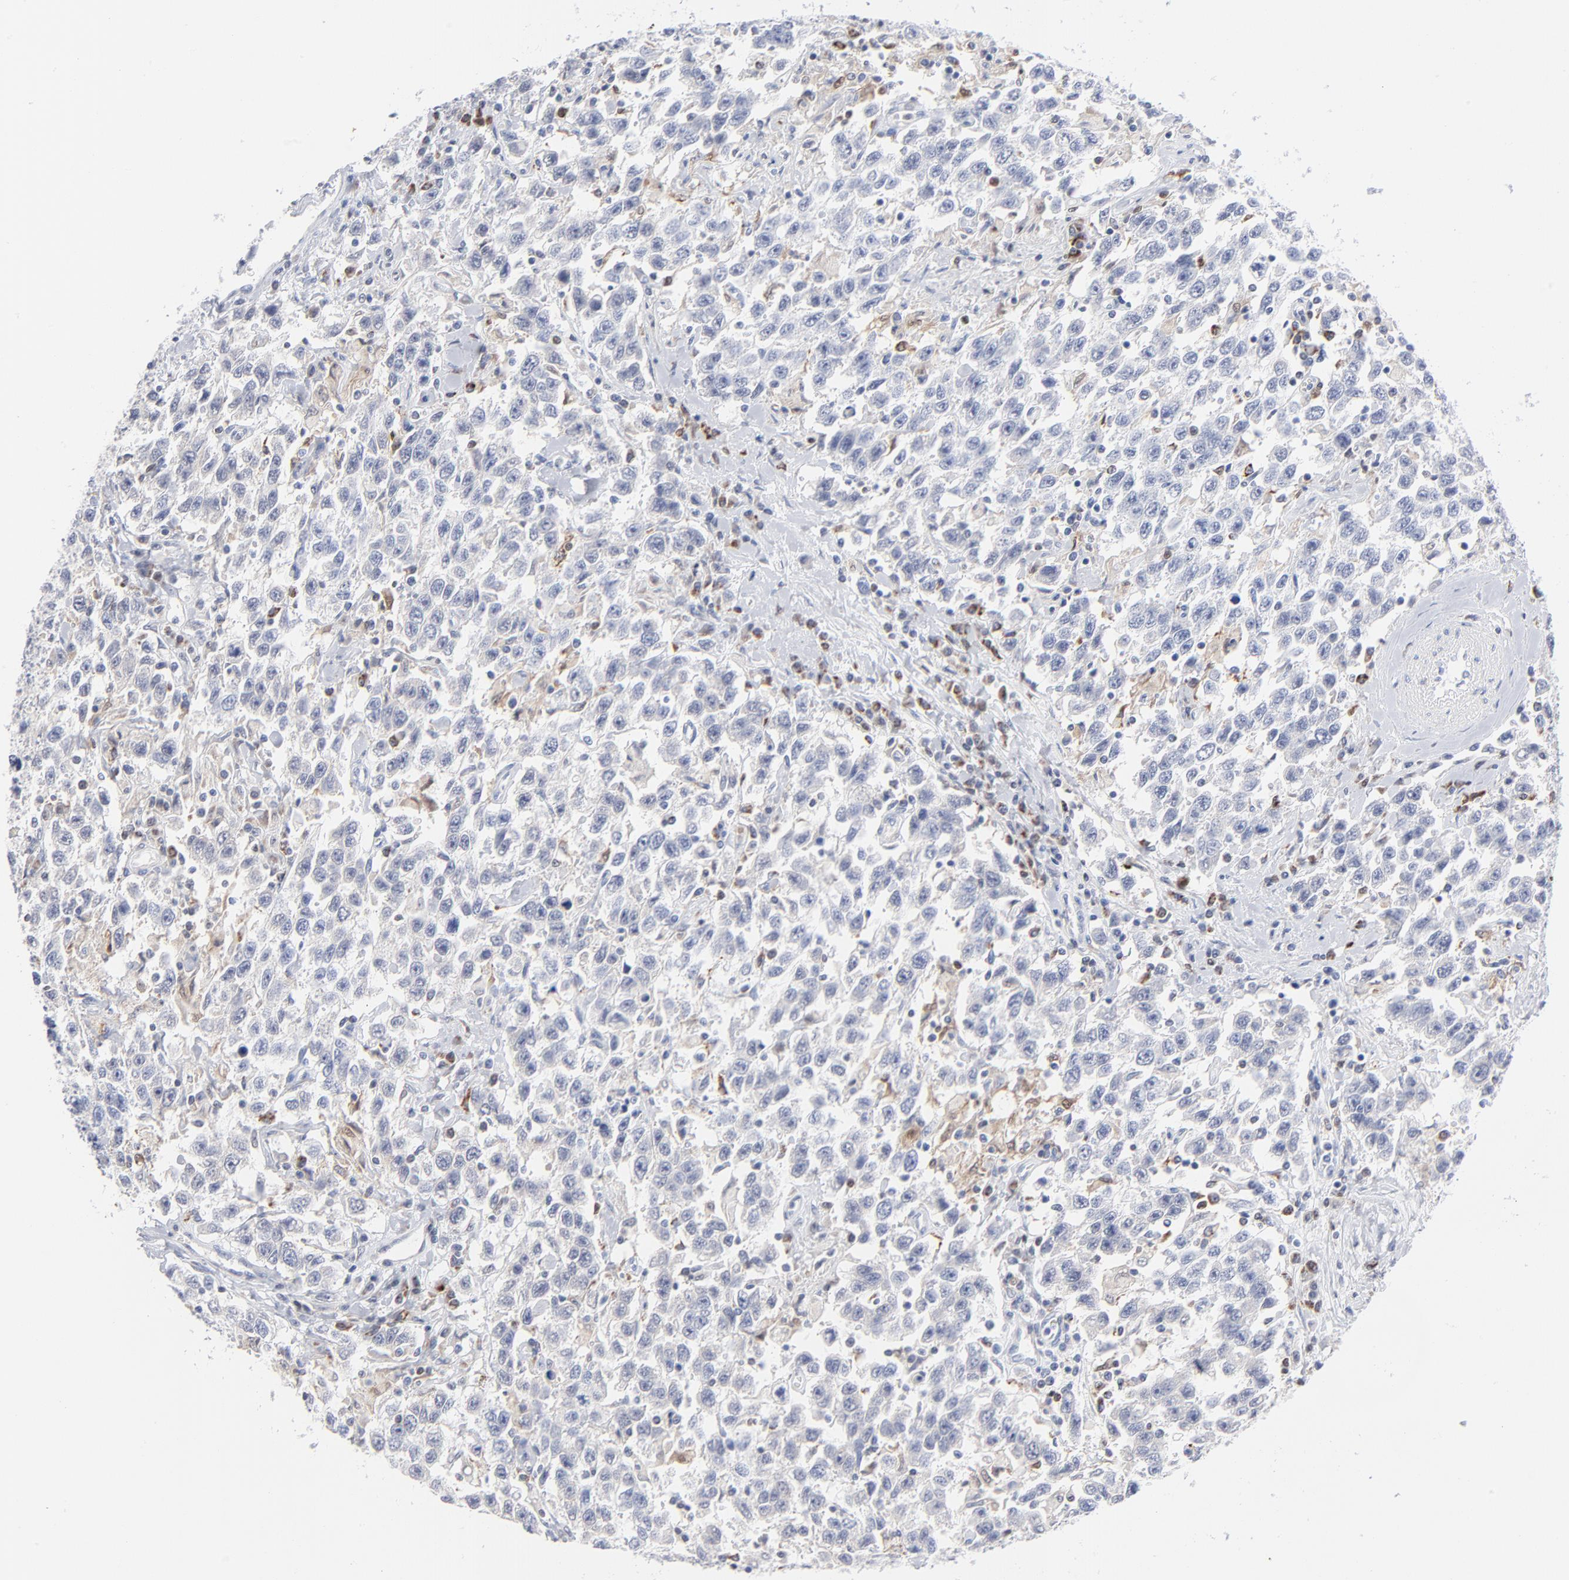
{"staining": {"intensity": "negative", "quantity": "none", "location": "none"}, "tissue": "testis cancer", "cell_type": "Tumor cells", "image_type": "cancer", "snomed": [{"axis": "morphology", "description": "Seminoma, NOS"}, {"axis": "topography", "description": "Testis"}], "caption": "This photomicrograph is of seminoma (testis) stained with IHC to label a protein in brown with the nuclei are counter-stained blue. There is no staining in tumor cells. (Stains: DAB (3,3'-diaminobenzidine) immunohistochemistry (IHC) with hematoxylin counter stain, Microscopy: brightfield microscopy at high magnification).", "gene": "CHCHD10", "patient": {"sex": "male", "age": 41}}